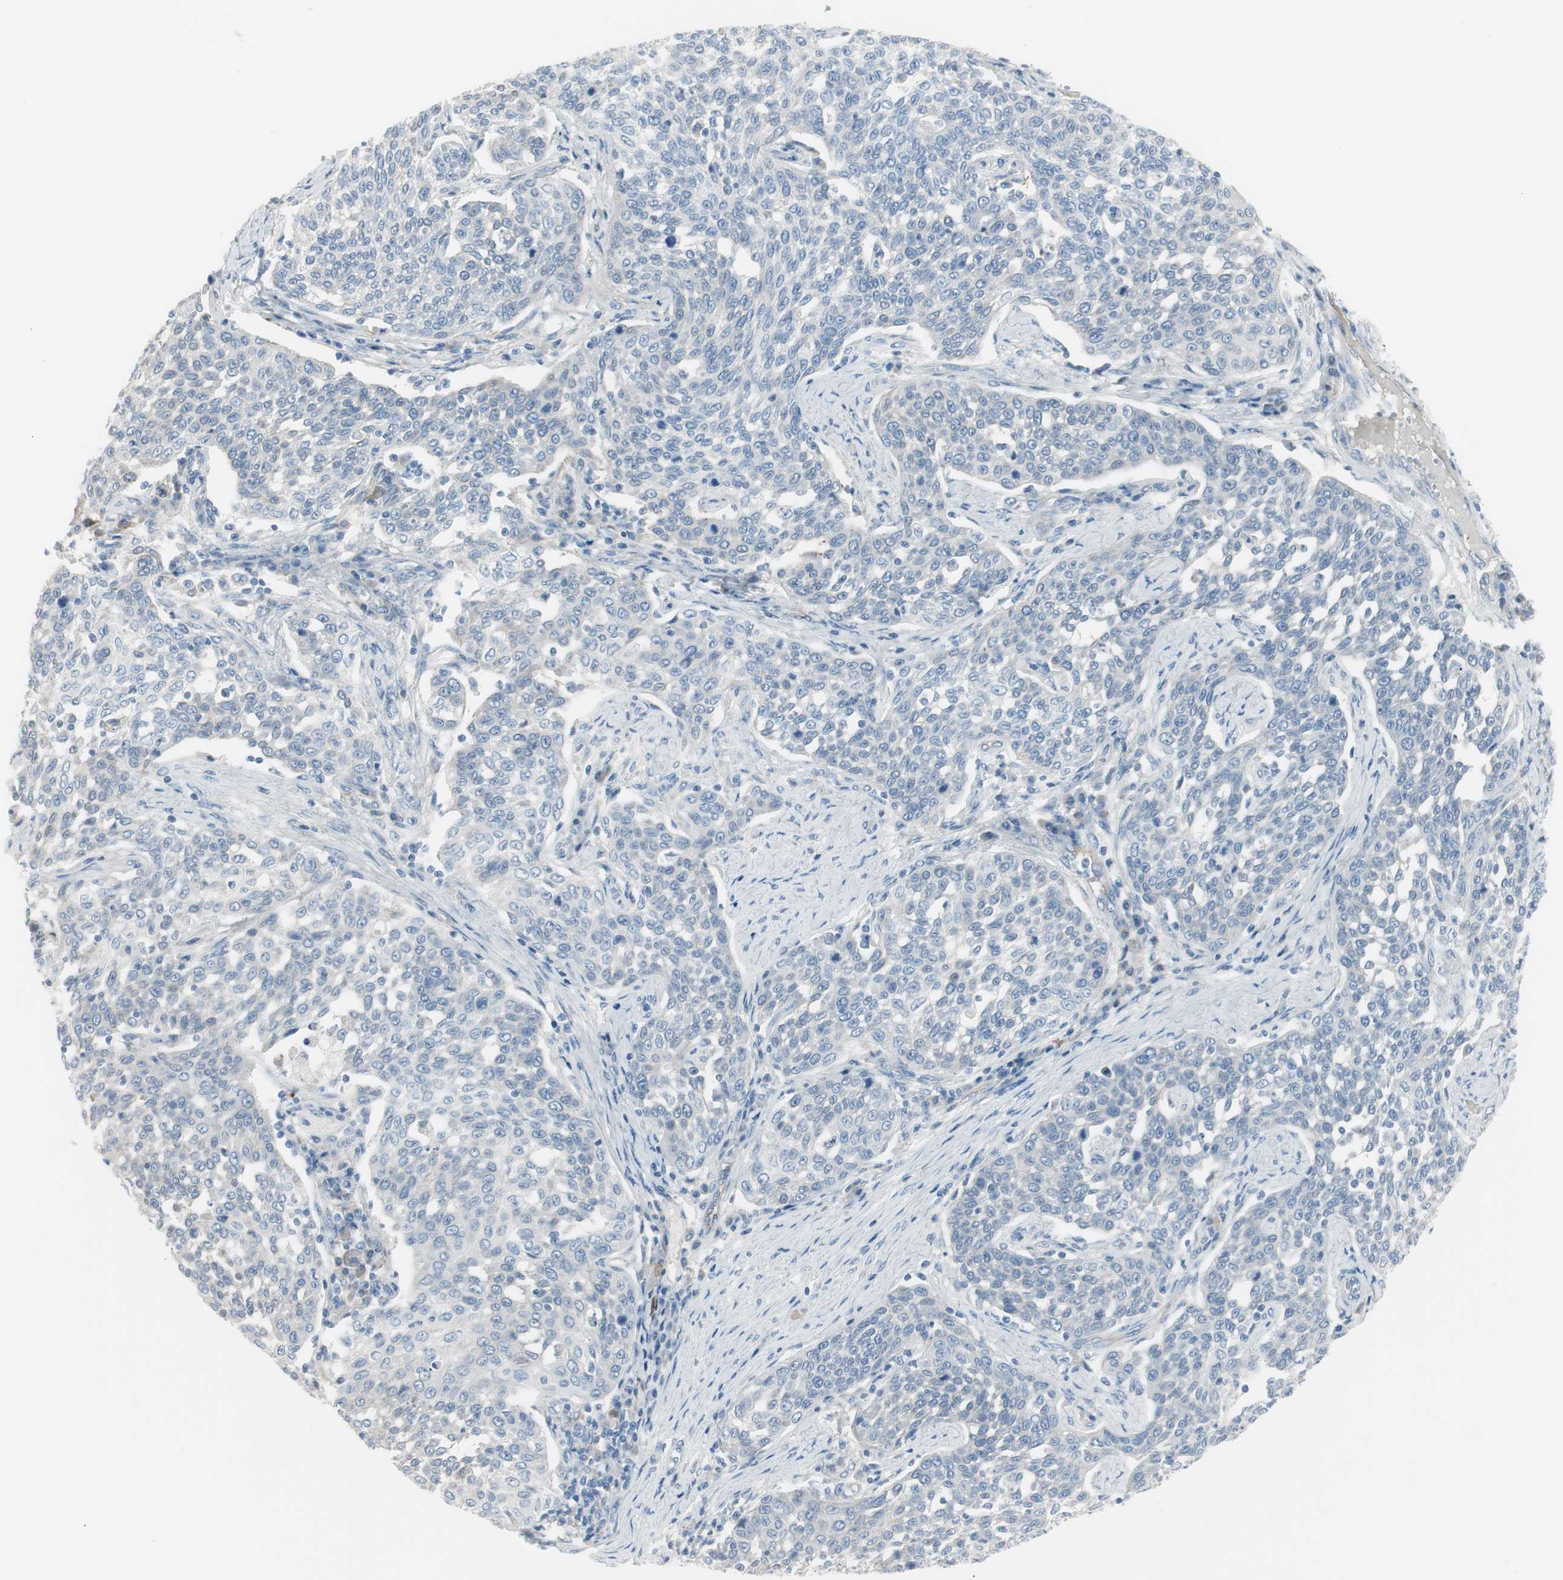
{"staining": {"intensity": "negative", "quantity": "none", "location": "none"}, "tissue": "cervical cancer", "cell_type": "Tumor cells", "image_type": "cancer", "snomed": [{"axis": "morphology", "description": "Squamous cell carcinoma, NOS"}, {"axis": "topography", "description": "Cervix"}], "caption": "Cervical cancer was stained to show a protein in brown. There is no significant staining in tumor cells.", "gene": "CACNA2D1", "patient": {"sex": "female", "age": 34}}